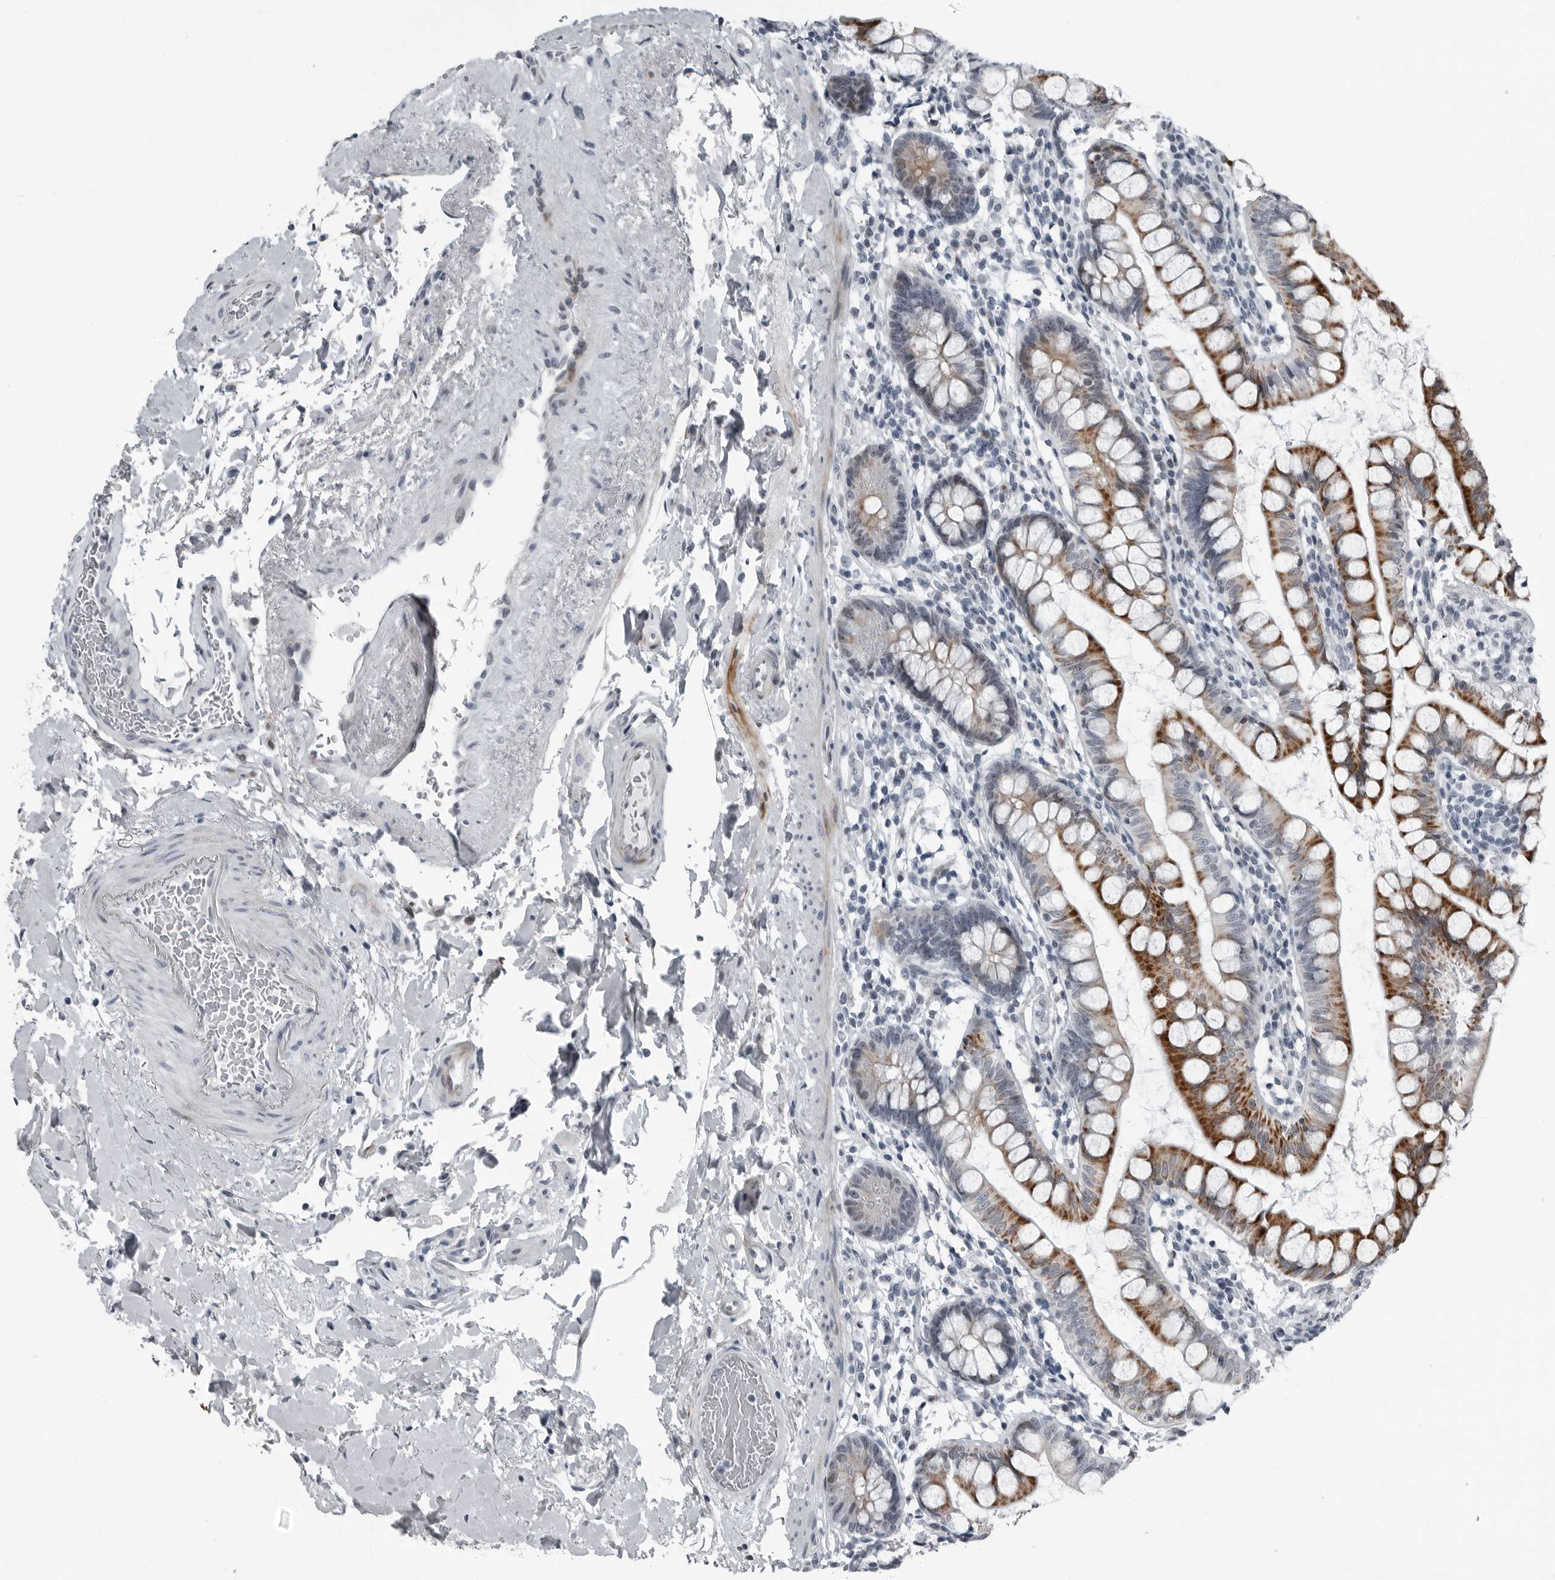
{"staining": {"intensity": "strong", "quantity": ">75%", "location": "cytoplasmic/membranous"}, "tissue": "small intestine", "cell_type": "Glandular cells", "image_type": "normal", "snomed": [{"axis": "morphology", "description": "Normal tissue, NOS"}, {"axis": "topography", "description": "Small intestine"}], "caption": "An immunohistochemistry (IHC) photomicrograph of benign tissue is shown. Protein staining in brown shows strong cytoplasmic/membranous positivity in small intestine within glandular cells. (DAB (3,3'-diaminobenzidine) IHC, brown staining for protein, blue staining for nuclei).", "gene": "PDCD11", "patient": {"sex": "female", "age": 84}}